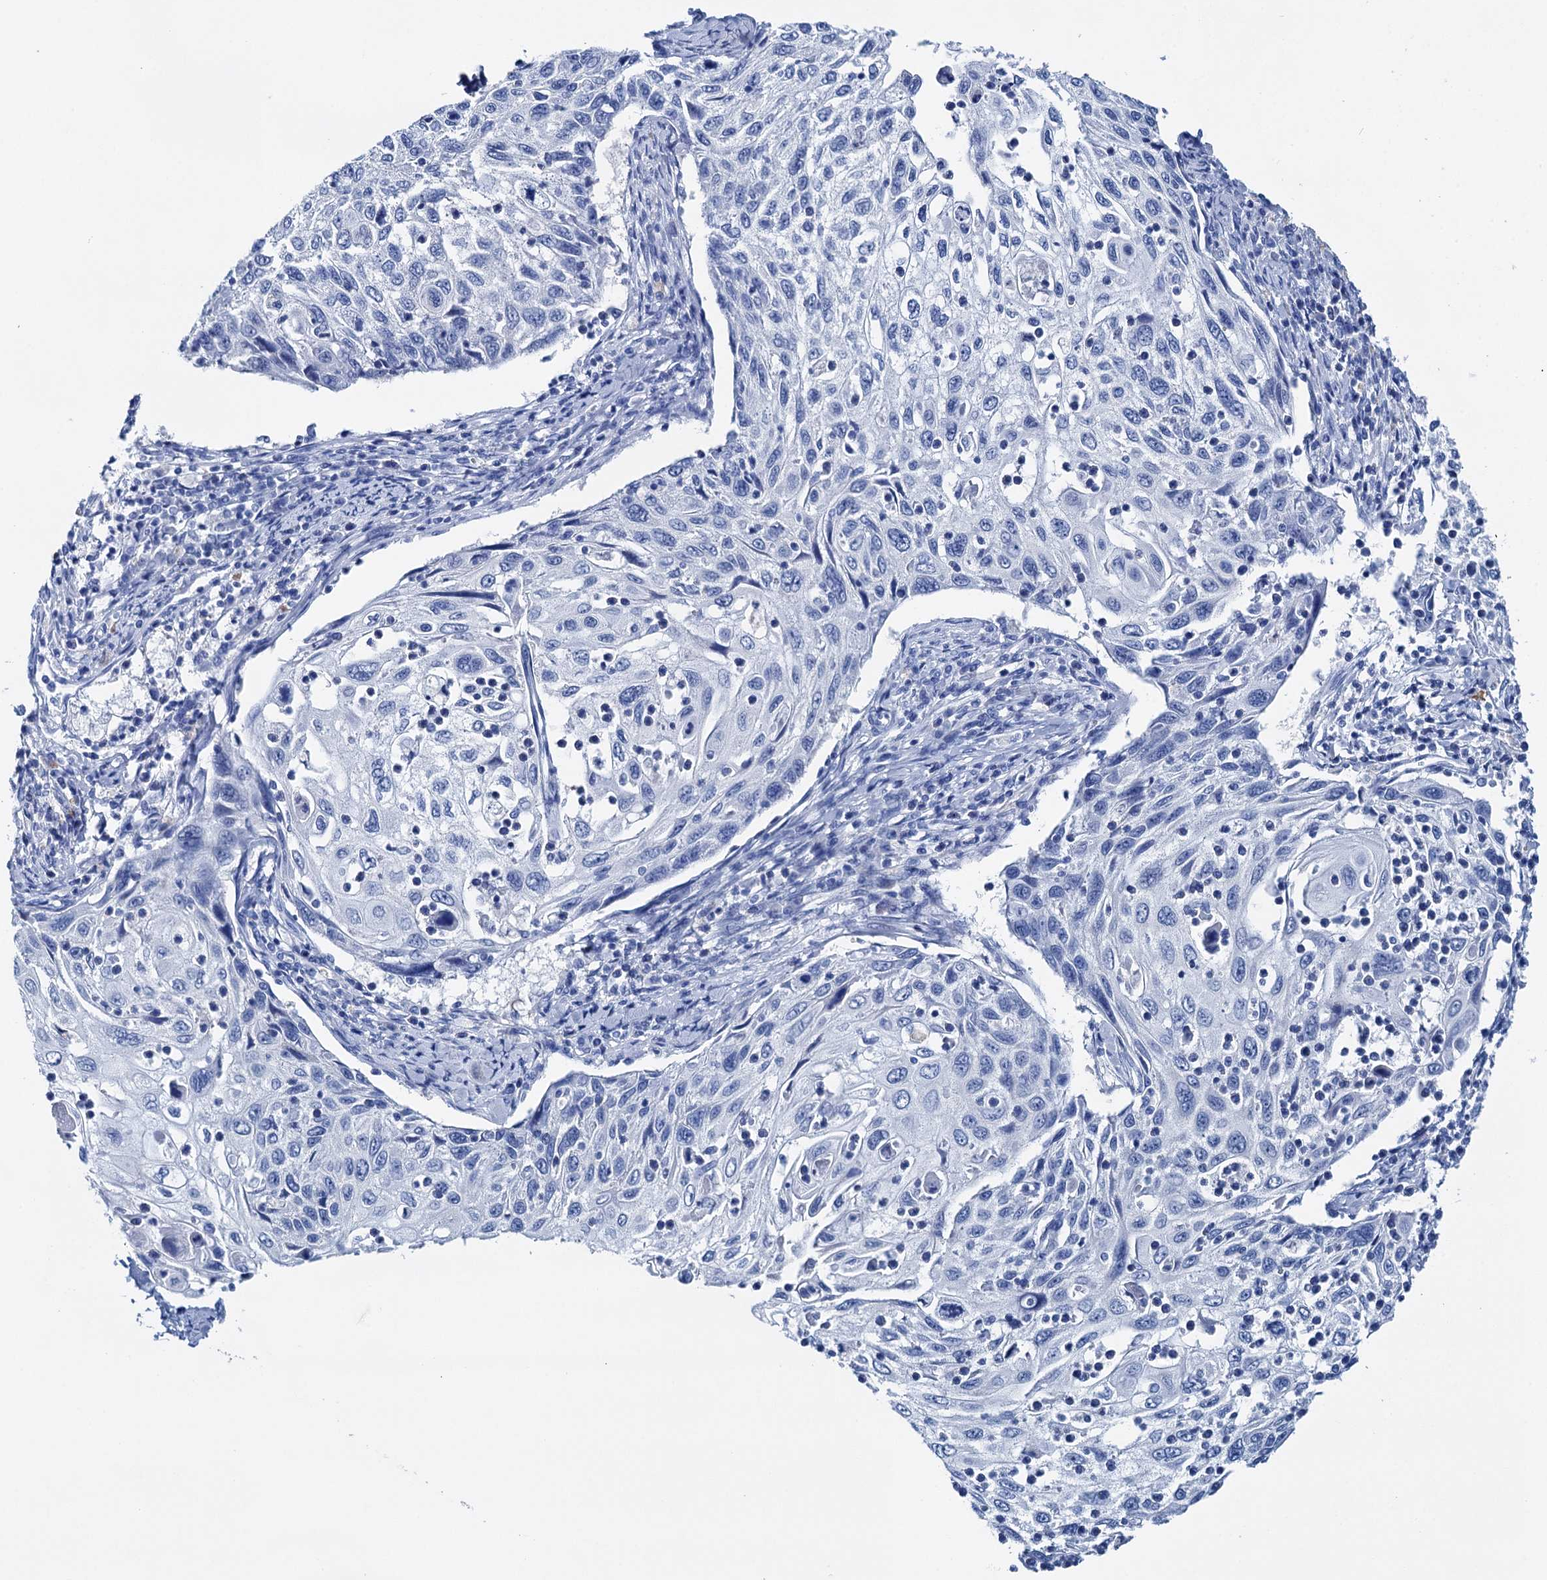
{"staining": {"intensity": "negative", "quantity": "none", "location": "none"}, "tissue": "cervical cancer", "cell_type": "Tumor cells", "image_type": "cancer", "snomed": [{"axis": "morphology", "description": "Squamous cell carcinoma, NOS"}, {"axis": "topography", "description": "Cervix"}], "caption": "Immunohistochemistry (IHC) photomicrograph of cervical cancer stained for a protein (brown), which exhibits no staining in tumor cells. (DAB IHC visualized using brightfield microscopy, high magnification).", "gene": "BRINP1", "patient": {"sex": "female", "age": 70}}